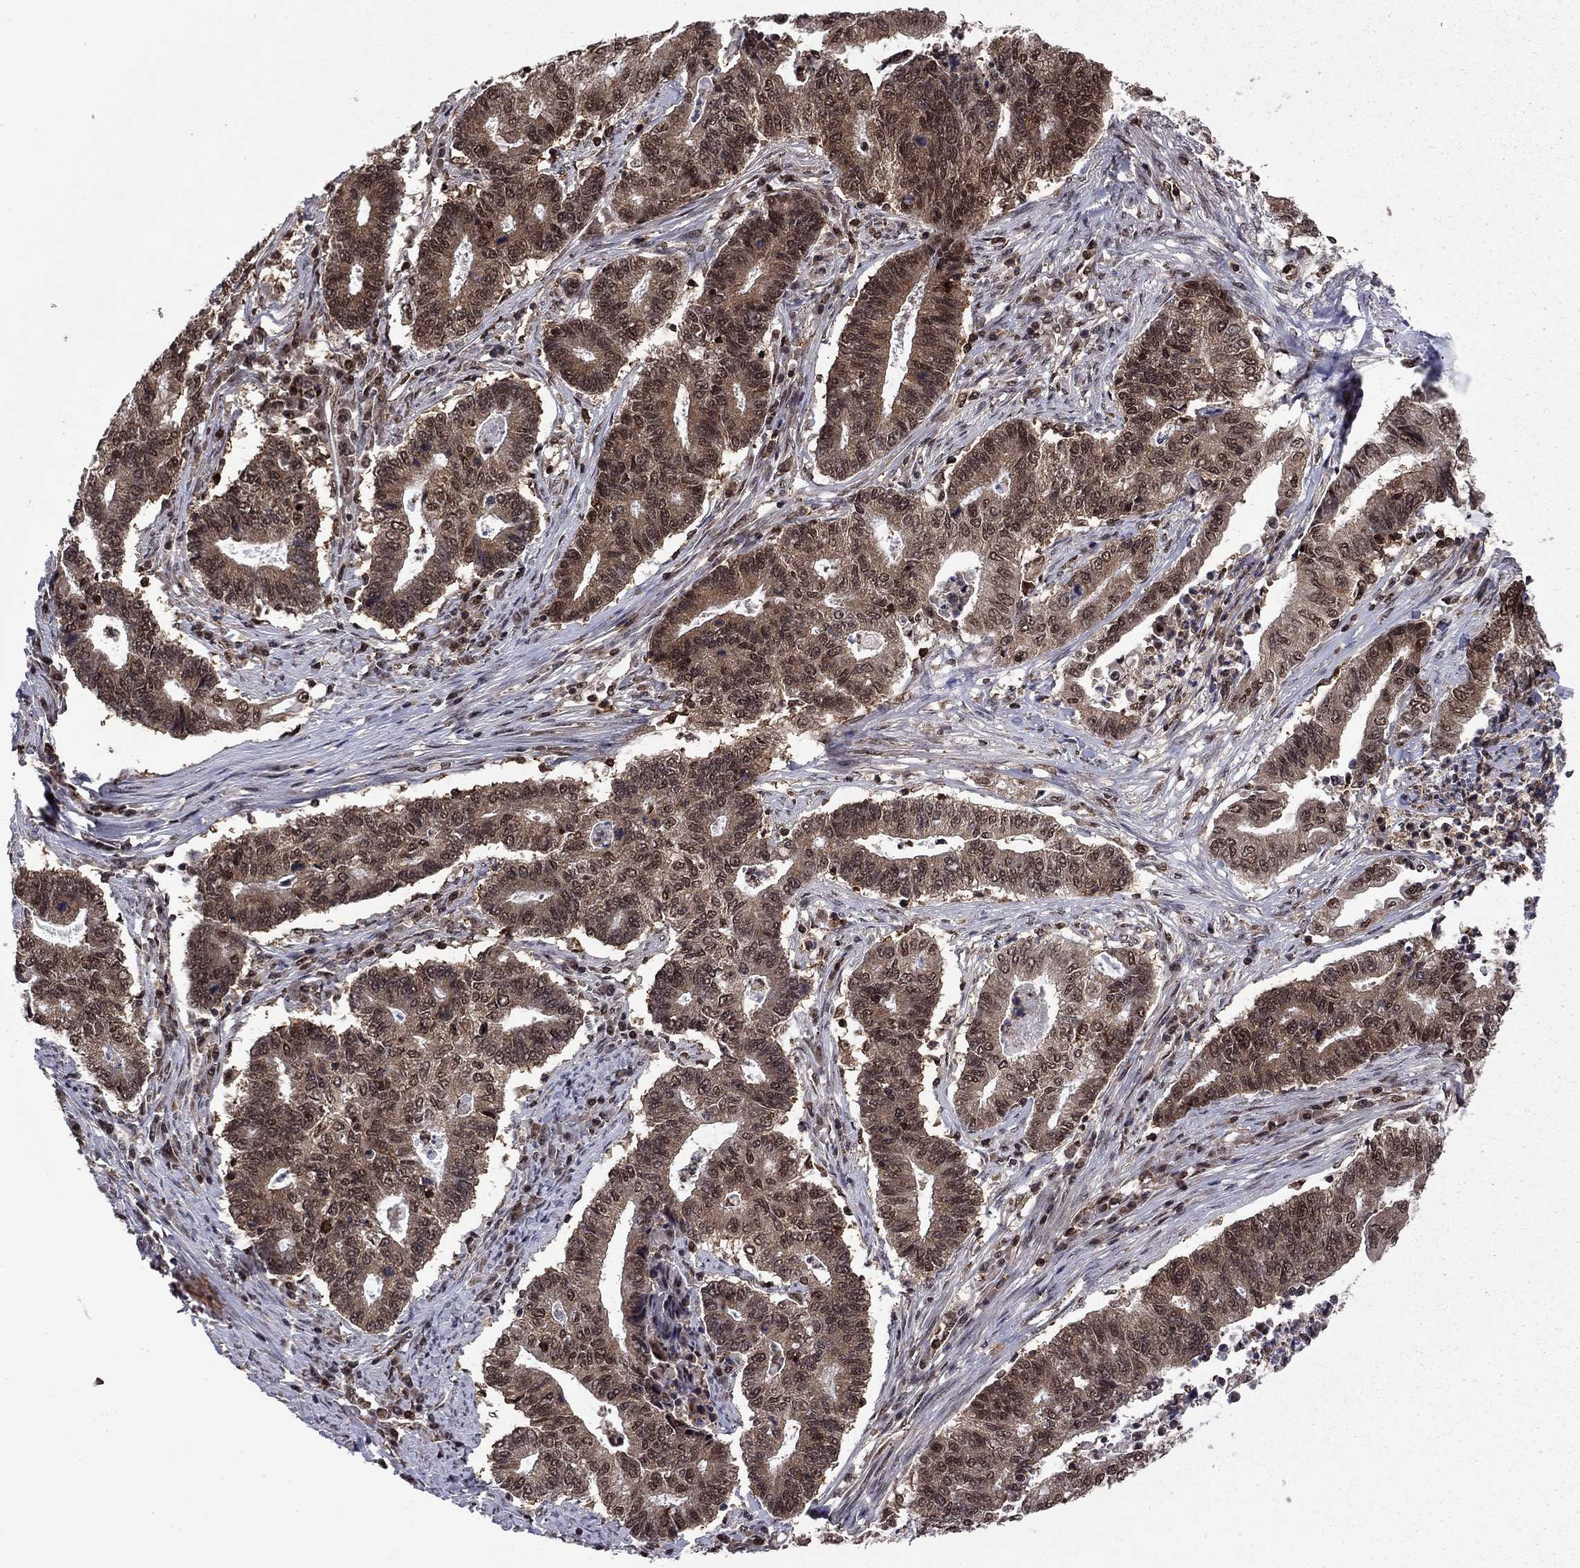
{"staining": {"intensity": "moderate", "quantity": "25%-75%", "location": "nuclear"}, "tissue": "endometrial cancer", "cell_type": "Tumor cells", "image_type": "cancer", "snomed": [{"axis": "morphology", "description": "Adenocarcinoma, NOS"}, {"axis": "topography", "description": "Uterus"}, {"axis": "topography", "description": "Endometrium"}], "caption": "An immunohistochemistry histopathology image of tumor tissue is shown. Protein staining in brown highlights moderate nuclear positivity in endometrial adenocarcinoma within tumor cells.", "gene": "PSMD2", "patient": {"sex": "female", "age": 54}}